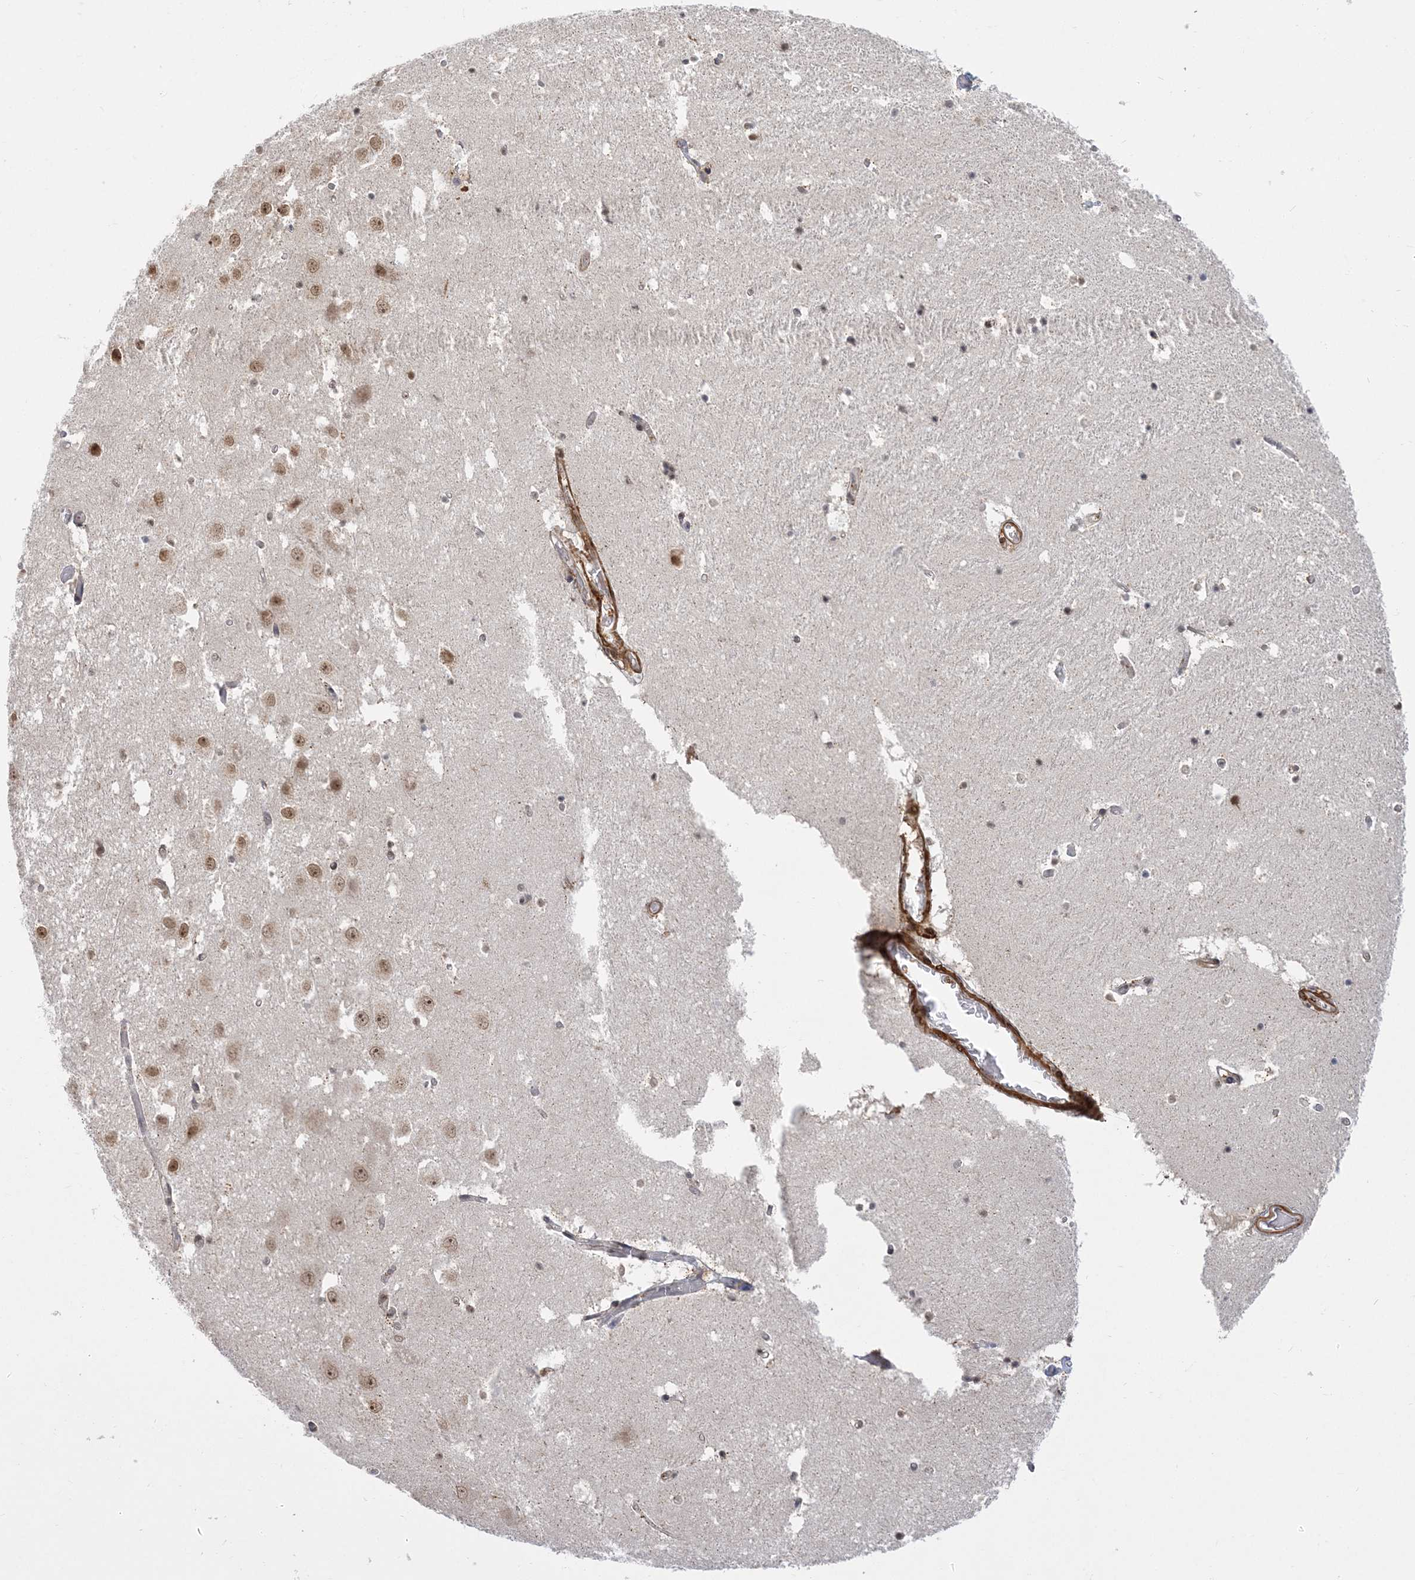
{"staining": {"intensity": "weak", "quantity": "25%-75%", "location": "nuclear"}, "tissue": "hippocampus", "cell_type": "Glial cells", "image_type": "normal", "snomed": [{"axis": "morphology", "description": "Normal tissue, NOS"}, {"axis": "topography", "description": "Hippocampus"}], "caption": "Immunohistochemistry (IHC) photomicrograph of benign hippocampus stained for a protein (brown), which demonstrates low levels of weak nuclear positivity in about 25%-75% of glial cells.", "gene": "PLRG1", "patient": {"sex": "female", "age": 52}}